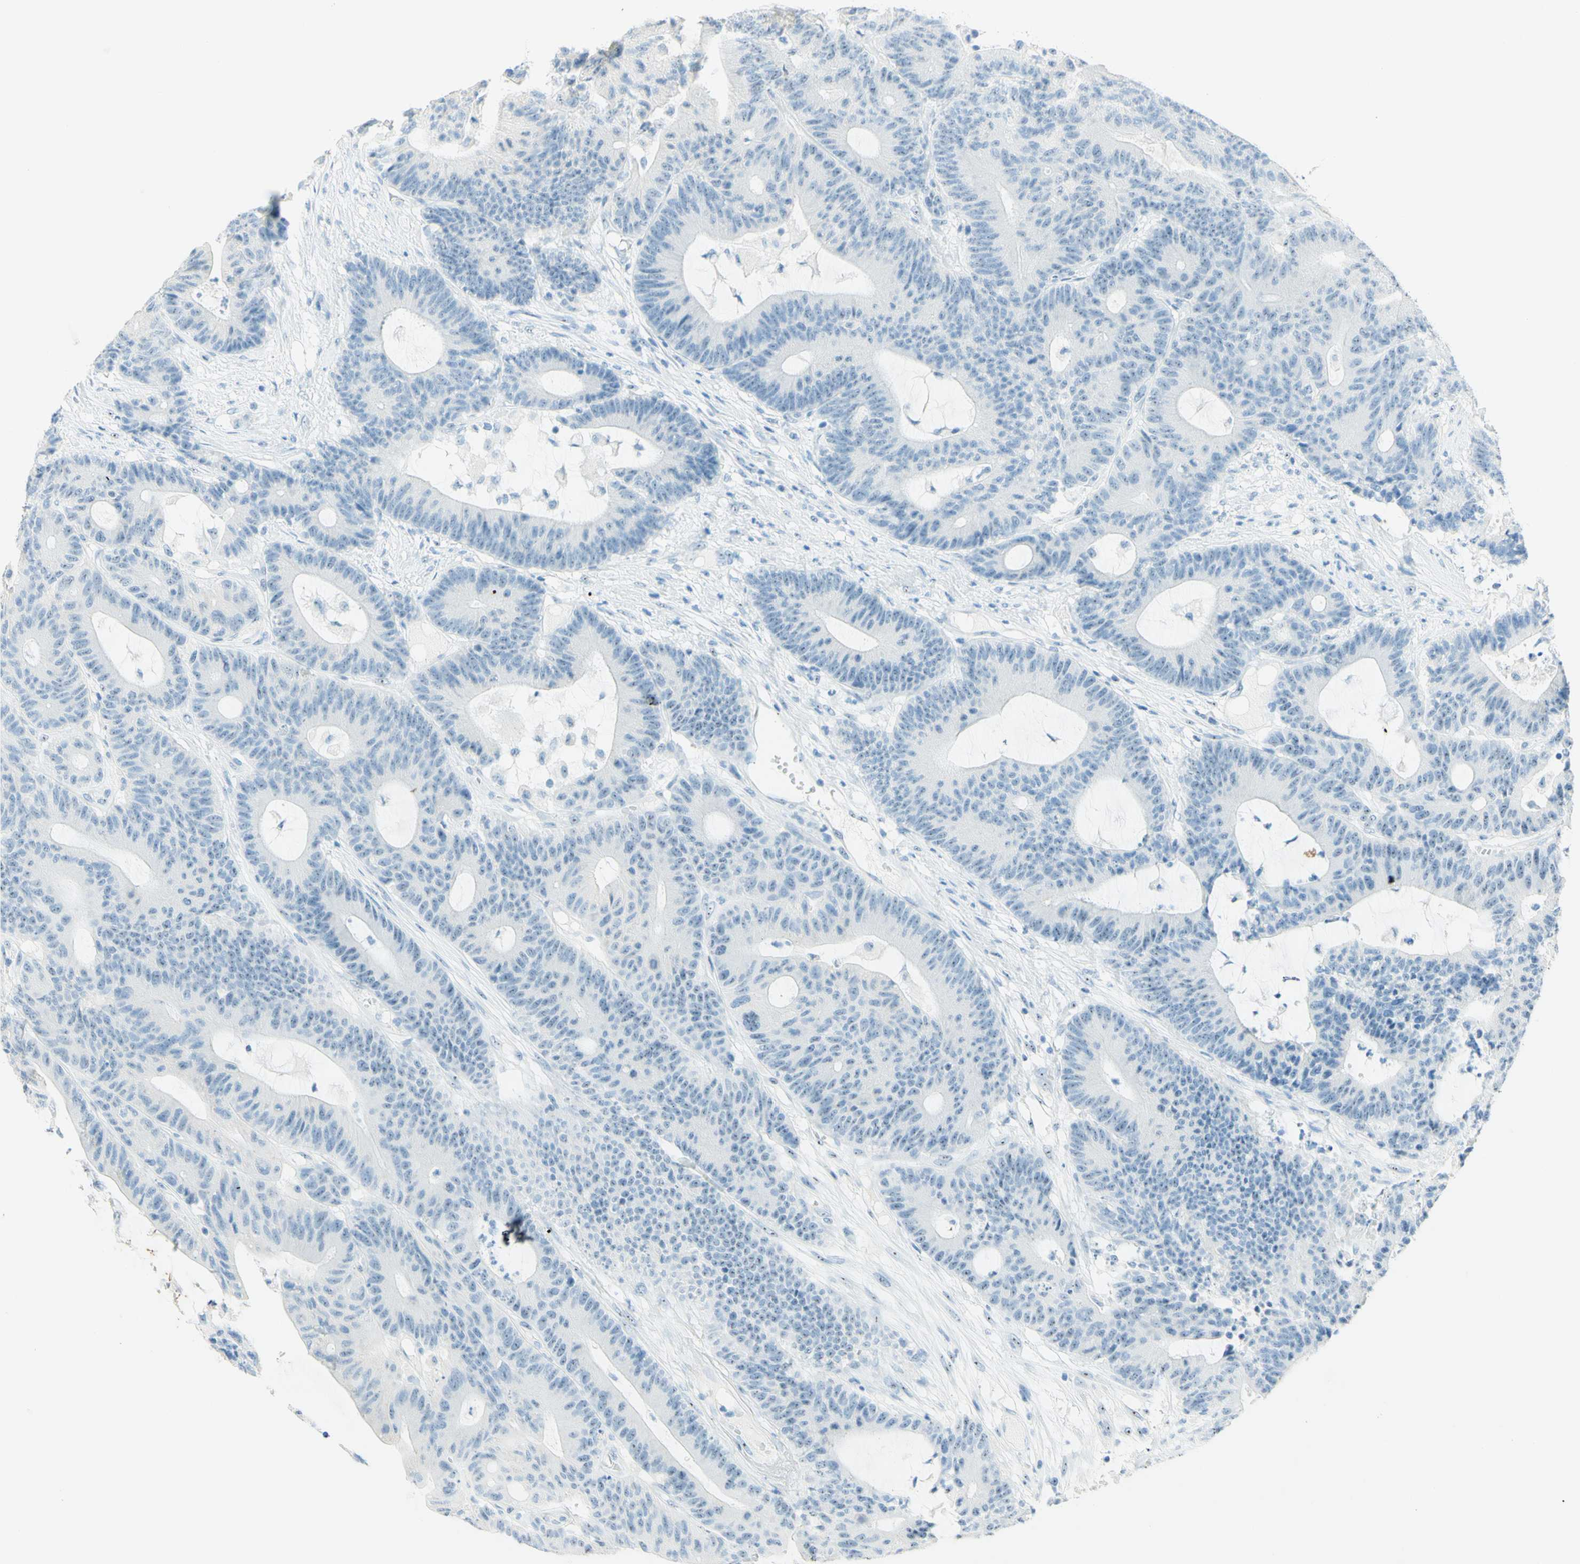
{"staining": {"intensity": "negative", "quantity": "none", "location": "none"}, "tissue": "colorectal cancer", "cell_type": "Tumor cells", "image_type": "cancer", "snomed": [{"axis": "morphology", "description": "Adenocarcinoma, NOS"}, {"axis": "topography", "description": "Colon"}], "caption": "The immunohistochemistry micrograph has no significant staining in tumor cells of colorectal cancer tissue.", "gene": "FMR1NB", "patient": {"sex": "female", "age": 84}}